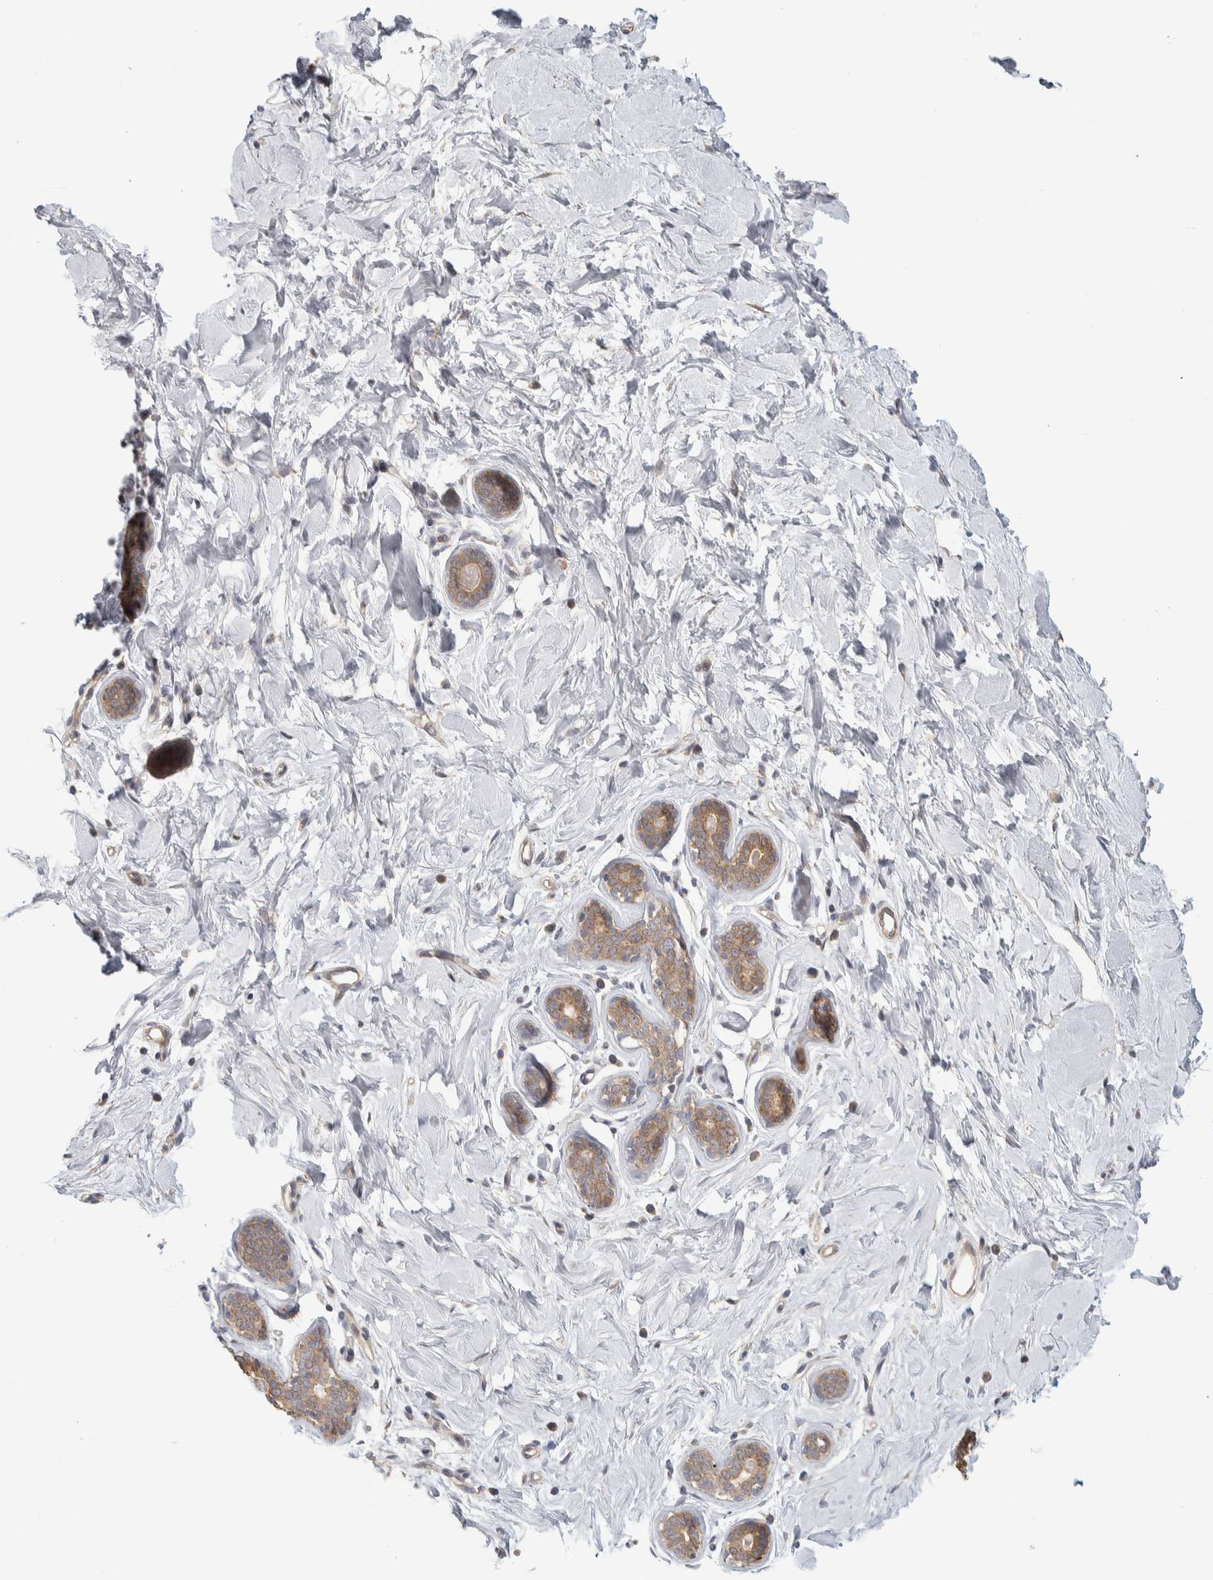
{"staining": {"intensity": "negative", "quantity": "none", "location": "none"}, "tissue": "breast", "cell_type": "Adipocytes", "image_type": "normal", "snomed": [{"axis": "morphology", "description": "Normal tissue, NOS"}, {"axis": "topography", "description": "Breast"}], "caption": "High magnification brightfield microscopy of normal breast stained with DAB (3,3'-diaminobenzidine) (brown) and counterstained with hematoxylin (blue): adipocytes show no significant expression.", "gene": "DCXR", "patient": {"sex": "female", "age": 23}}